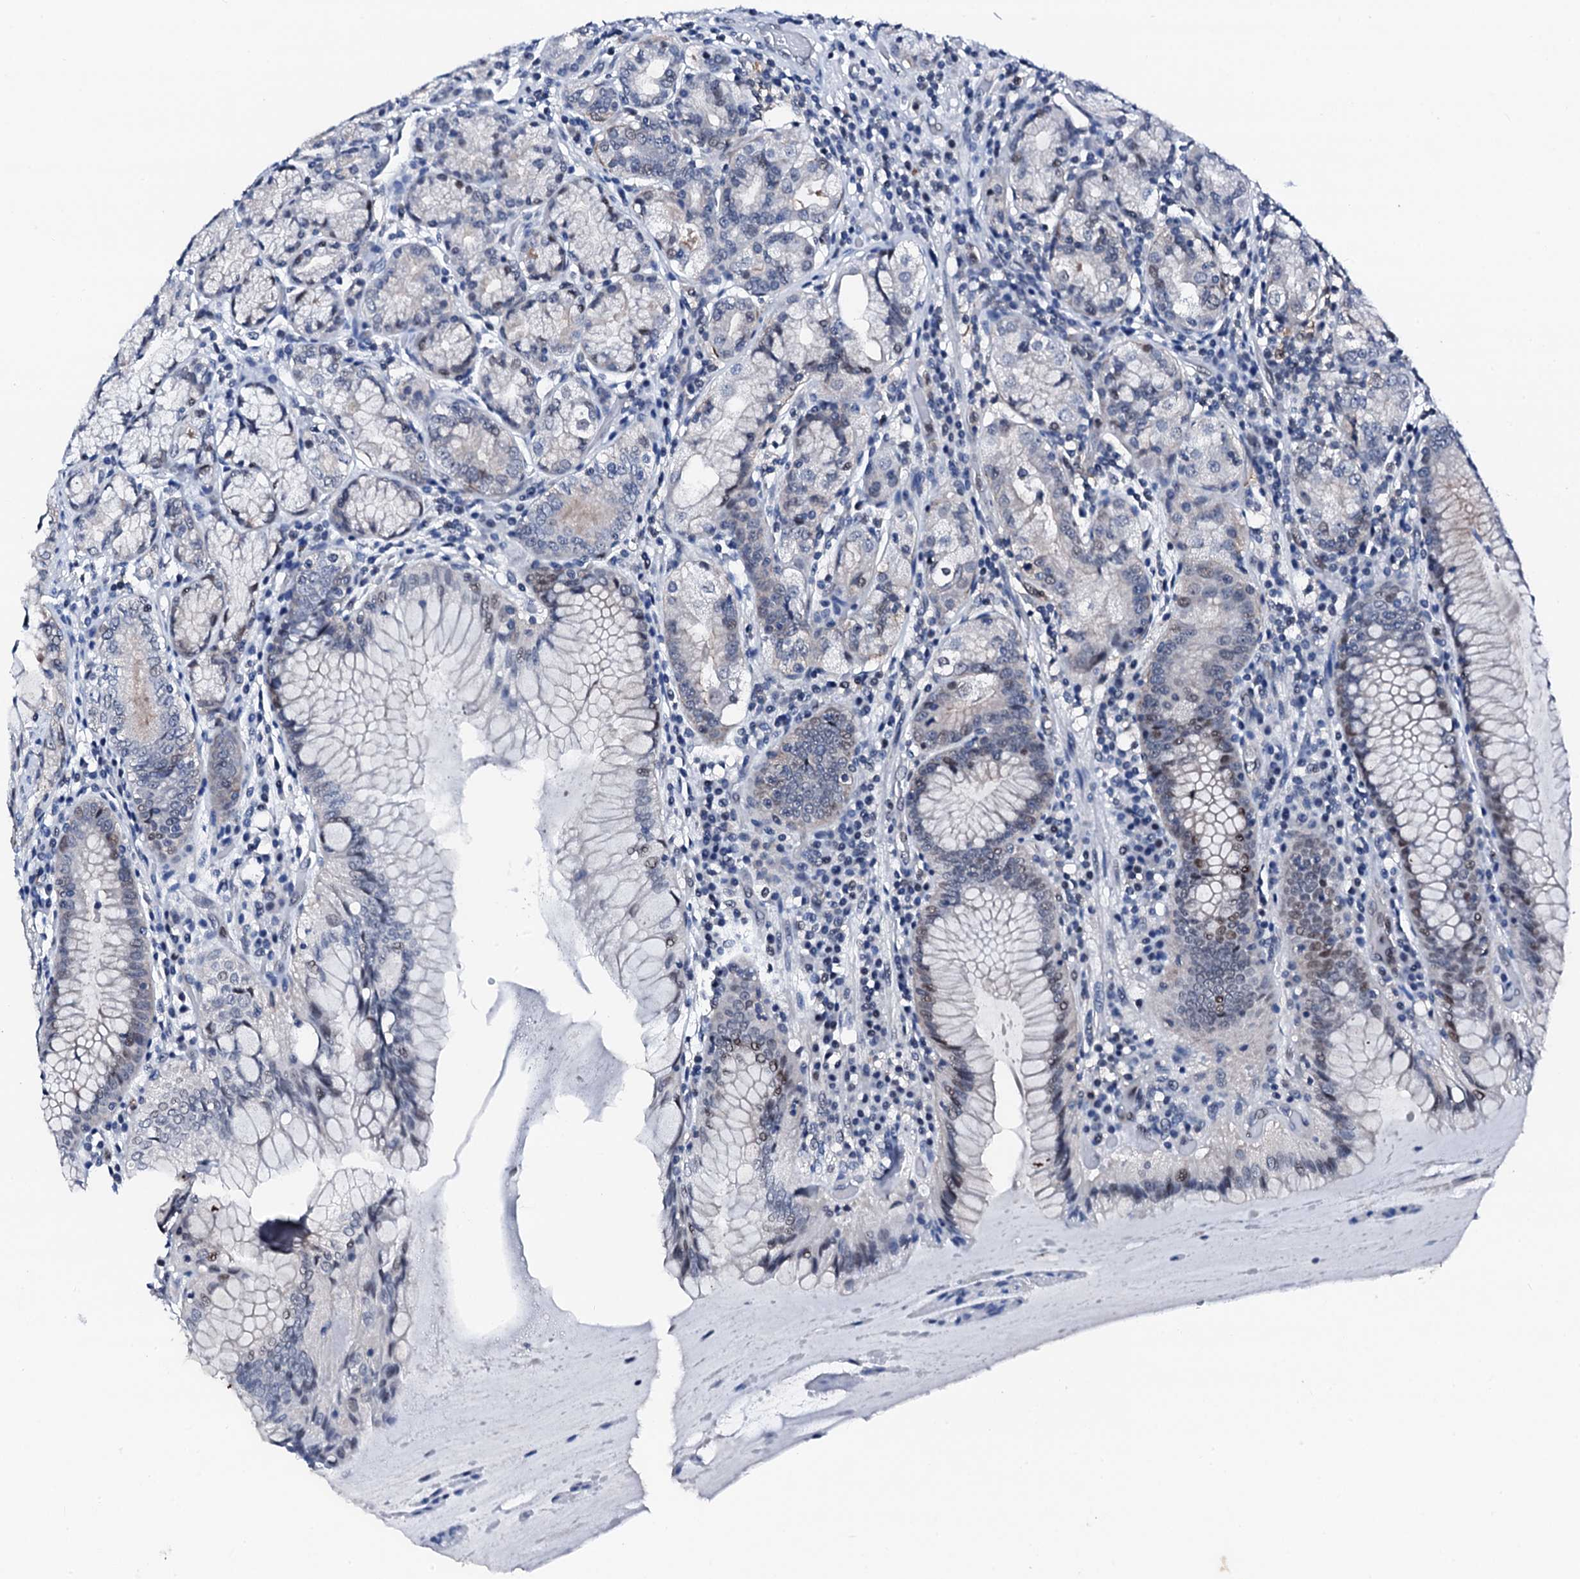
{"staining": {"intensity": "negative", "quantity": "none", "location": "none"}, "tissue": "stomach", "cell_type": "Glandular cells", "image_type": "normal", "snomed": [{"axis": "morphology", "description": "Normal tissue, NOS"}, {"axis": "topography", "description": "Stomach, upper"}, {"axis": "topography", "description": "Stomach, lower"}], "caption": "This is a histopathology image of immunohistochemistry (IHC) staining of normal stomach, which shows no staining in glandular cells. Nuclei are stained in blue.", "gene": "TRAFD1", "patient": {"sex": "female", "age": 76}}